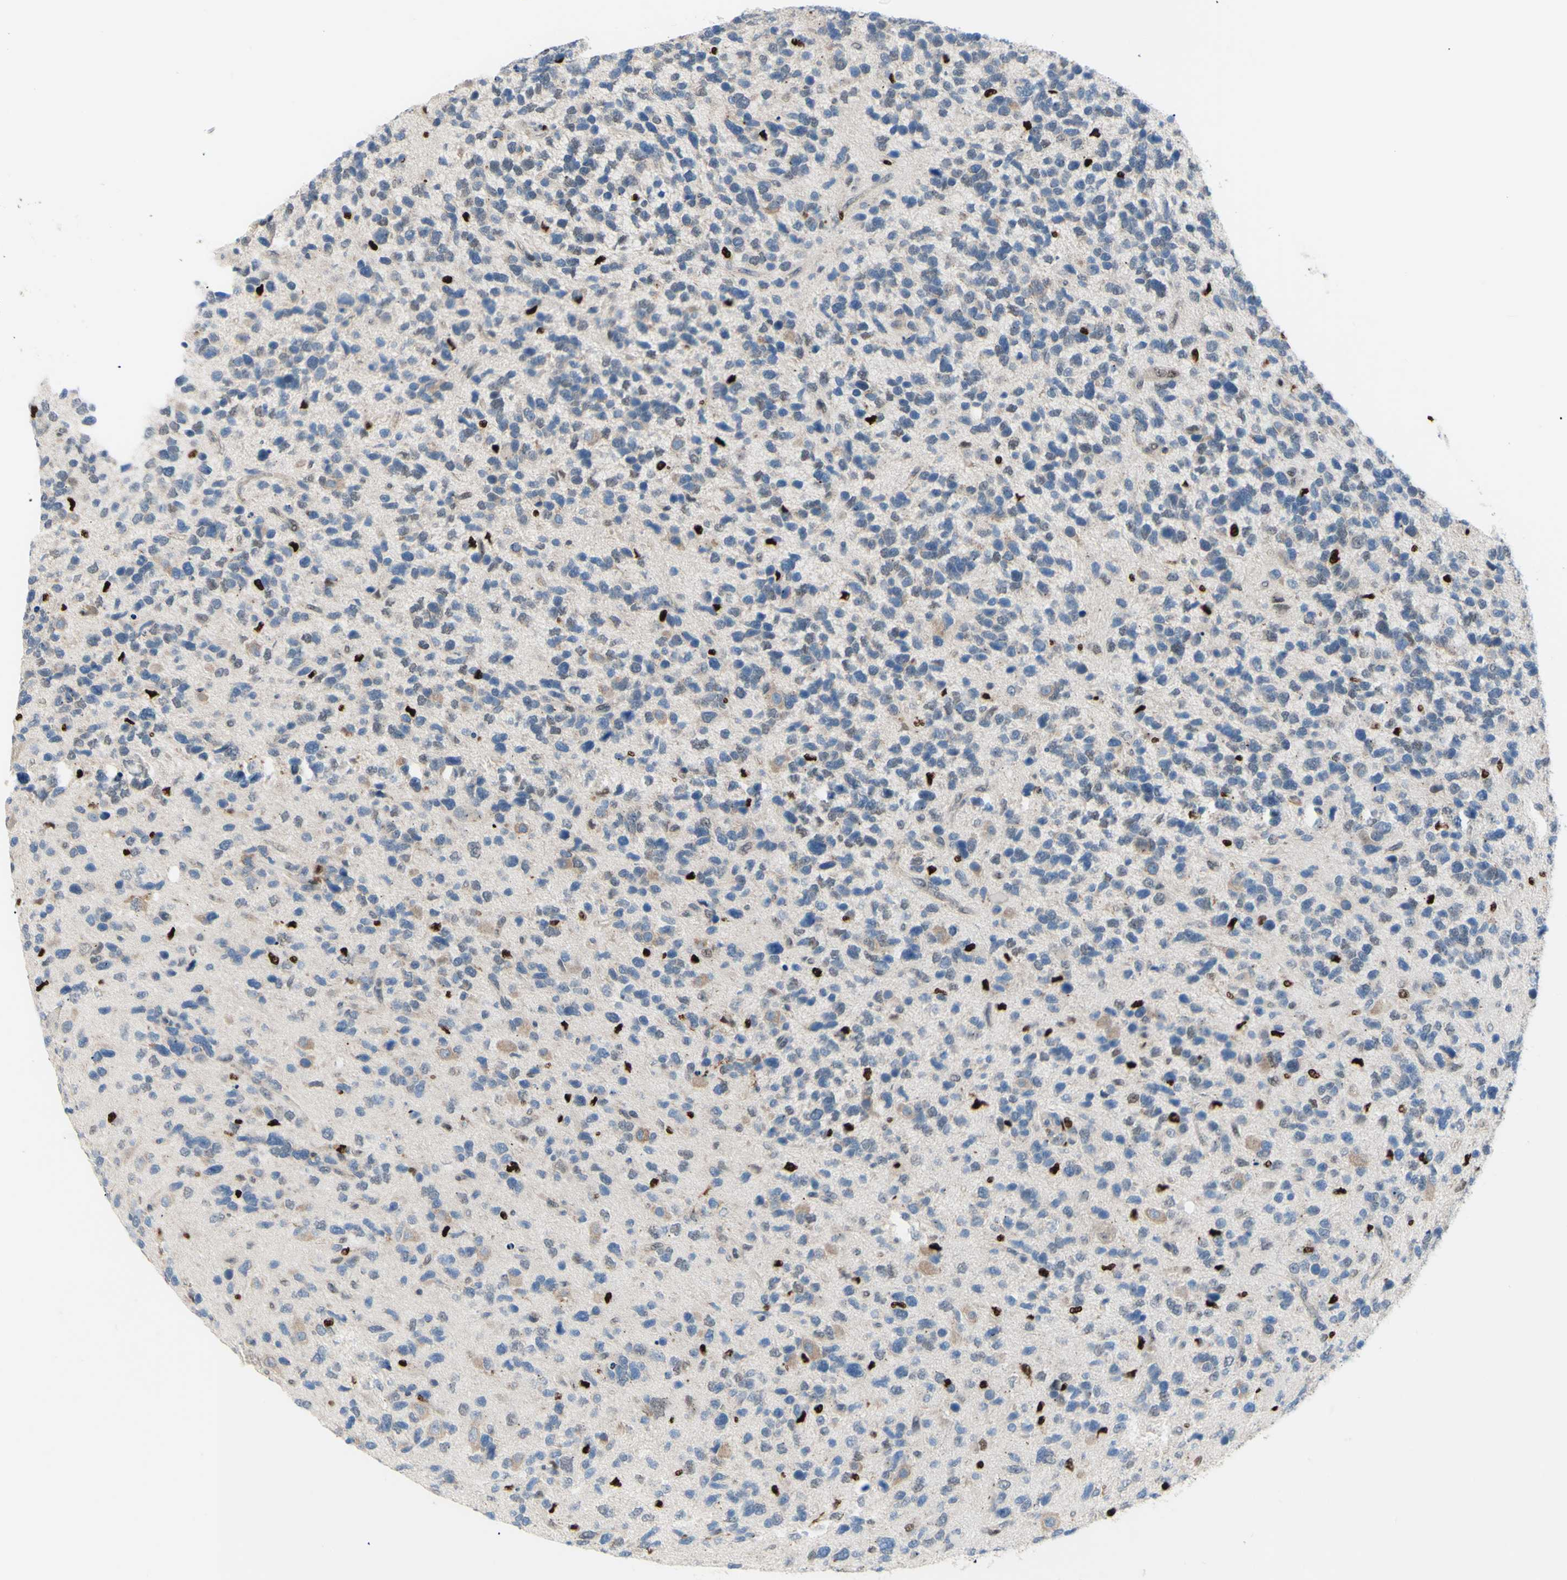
{"staining": {"intensity": "negative", "quantity": "none", "location": "none"}, "tissue": "glioma", "cell_type": "Tumor cells", "image_type": "cancer", "snomed": [{"axis": "morphology", "description": "Glioma, malignant, High grade"}, {"axis": "topography", "description": "Brain"}], "caption": "There is no significant staining in tumor cells of glioma.", "gene": "EED", "patient": {"sex": "female", "age": 58}}